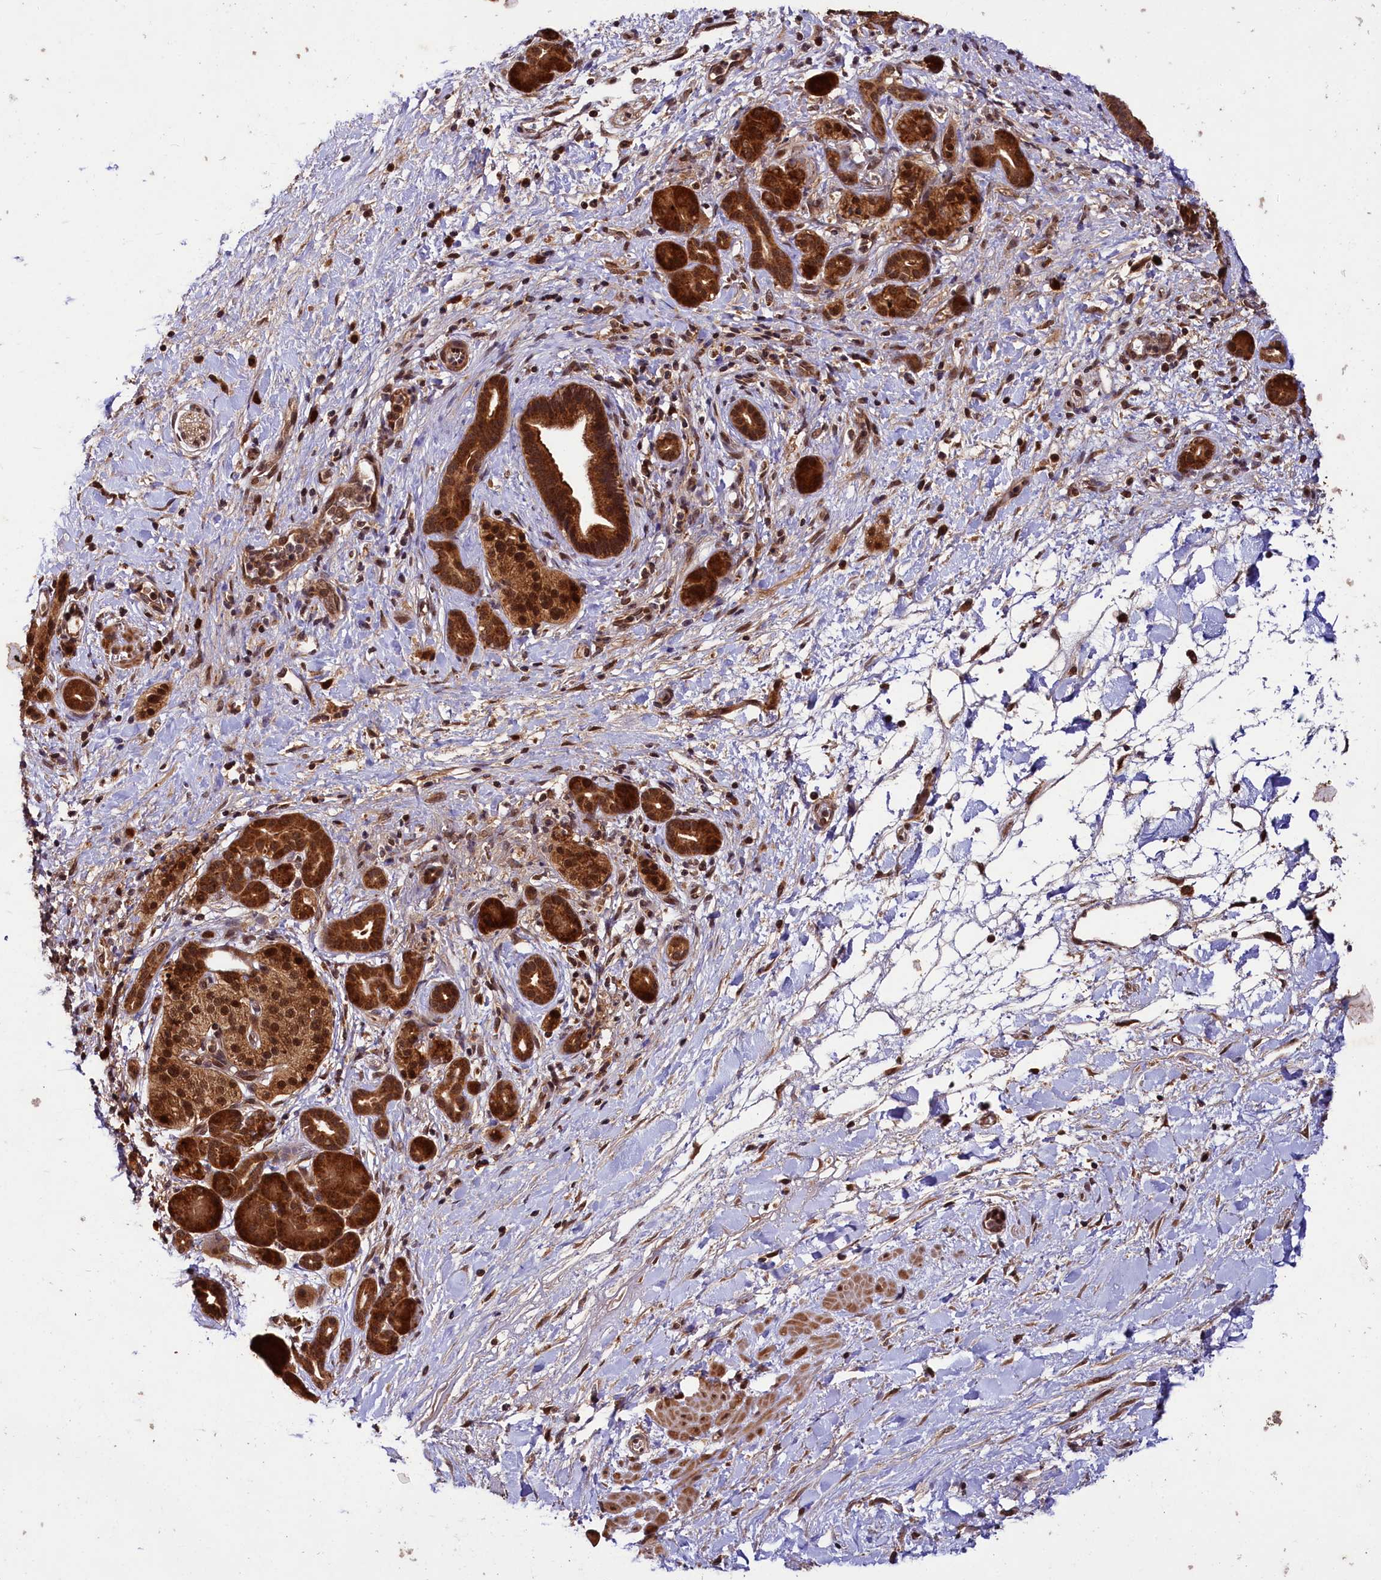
{"staining": {"intensity": "strong", "quantity": ">75%", "location": "cytoplasmic/membranous,nuclear"}, "tissue": "pancreatic cancer", "cell_type": "Tumor cells", "image_type": "cancer", "snomed": [{"axis": "morphology", "description": "Normal tissue, NOS"}, {"axis": "morphology", "description": "Adenocarcinoma, NOS"}, {"axis": "topography", "description": "Pancreas"}, {"axis": "topography", "description": "Peripheral nerve tissue"}], "caption": "Adenocarcinoma (pancreatic) stained with a protein marker exhibits strong staining in tumor cells.", "gene": "UBE3A", "patient": {"sex": "female", "age": 77}}